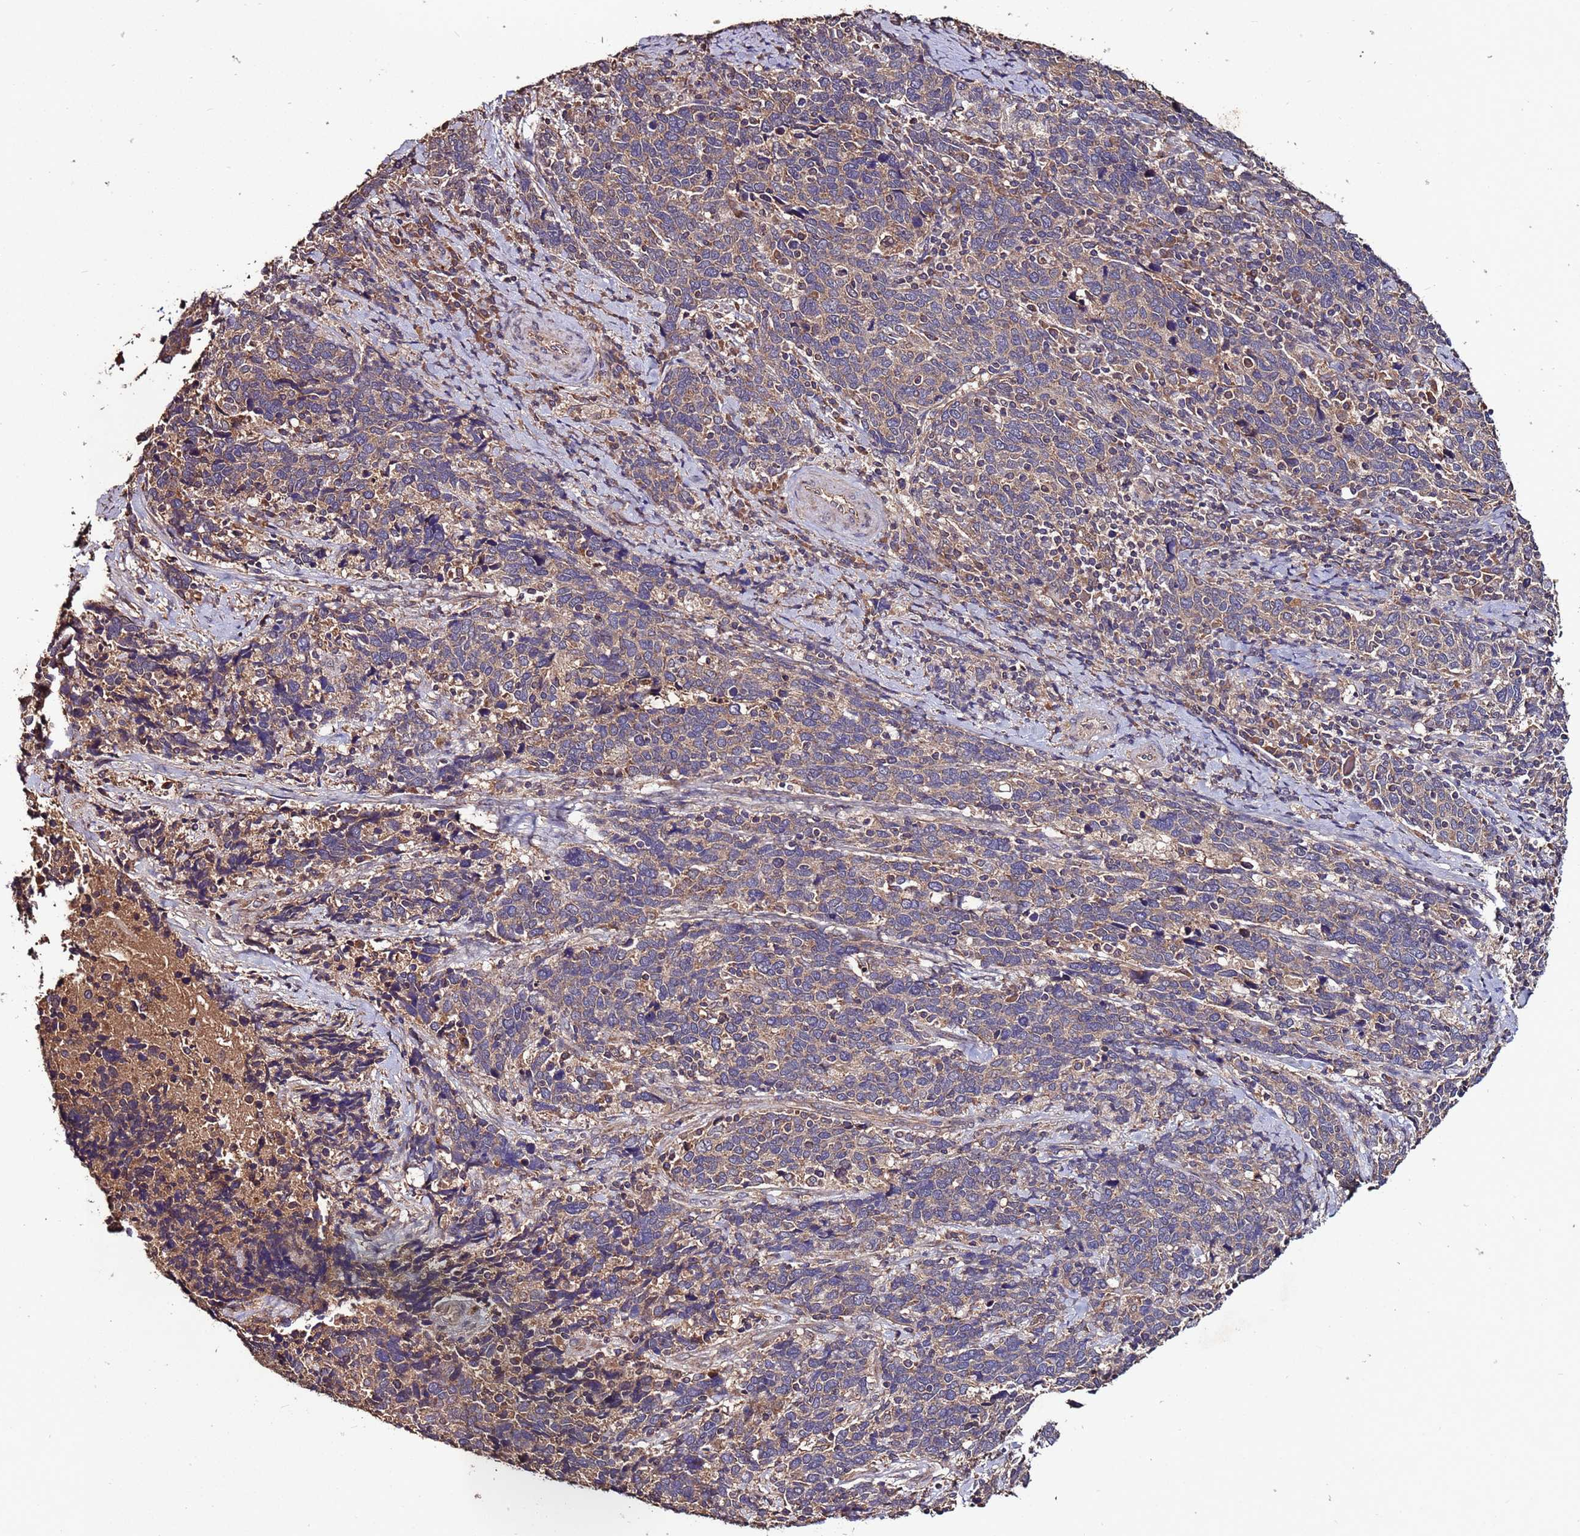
{"staining": {"intensity": "weak", "quantity": ">75%", "location": "cytoplasmic/membranous"}, "tissue": "cervical cancer", "cell_type": "Tumor cells", "image_type": "cancer", "snomed": [{"axis": "morphology", "description": "Squamous cell carcinoma, NOS"}, {"axis": "topography", "description": "Cervix"}], "caption": "An image of human cervical squamous cell carcinoma stained for a protein shows weak cytoplasmic/membranous brown staining in tumor cells.", "gene": "RPS15A", "patient": {"sex": "female", "age": 41}}